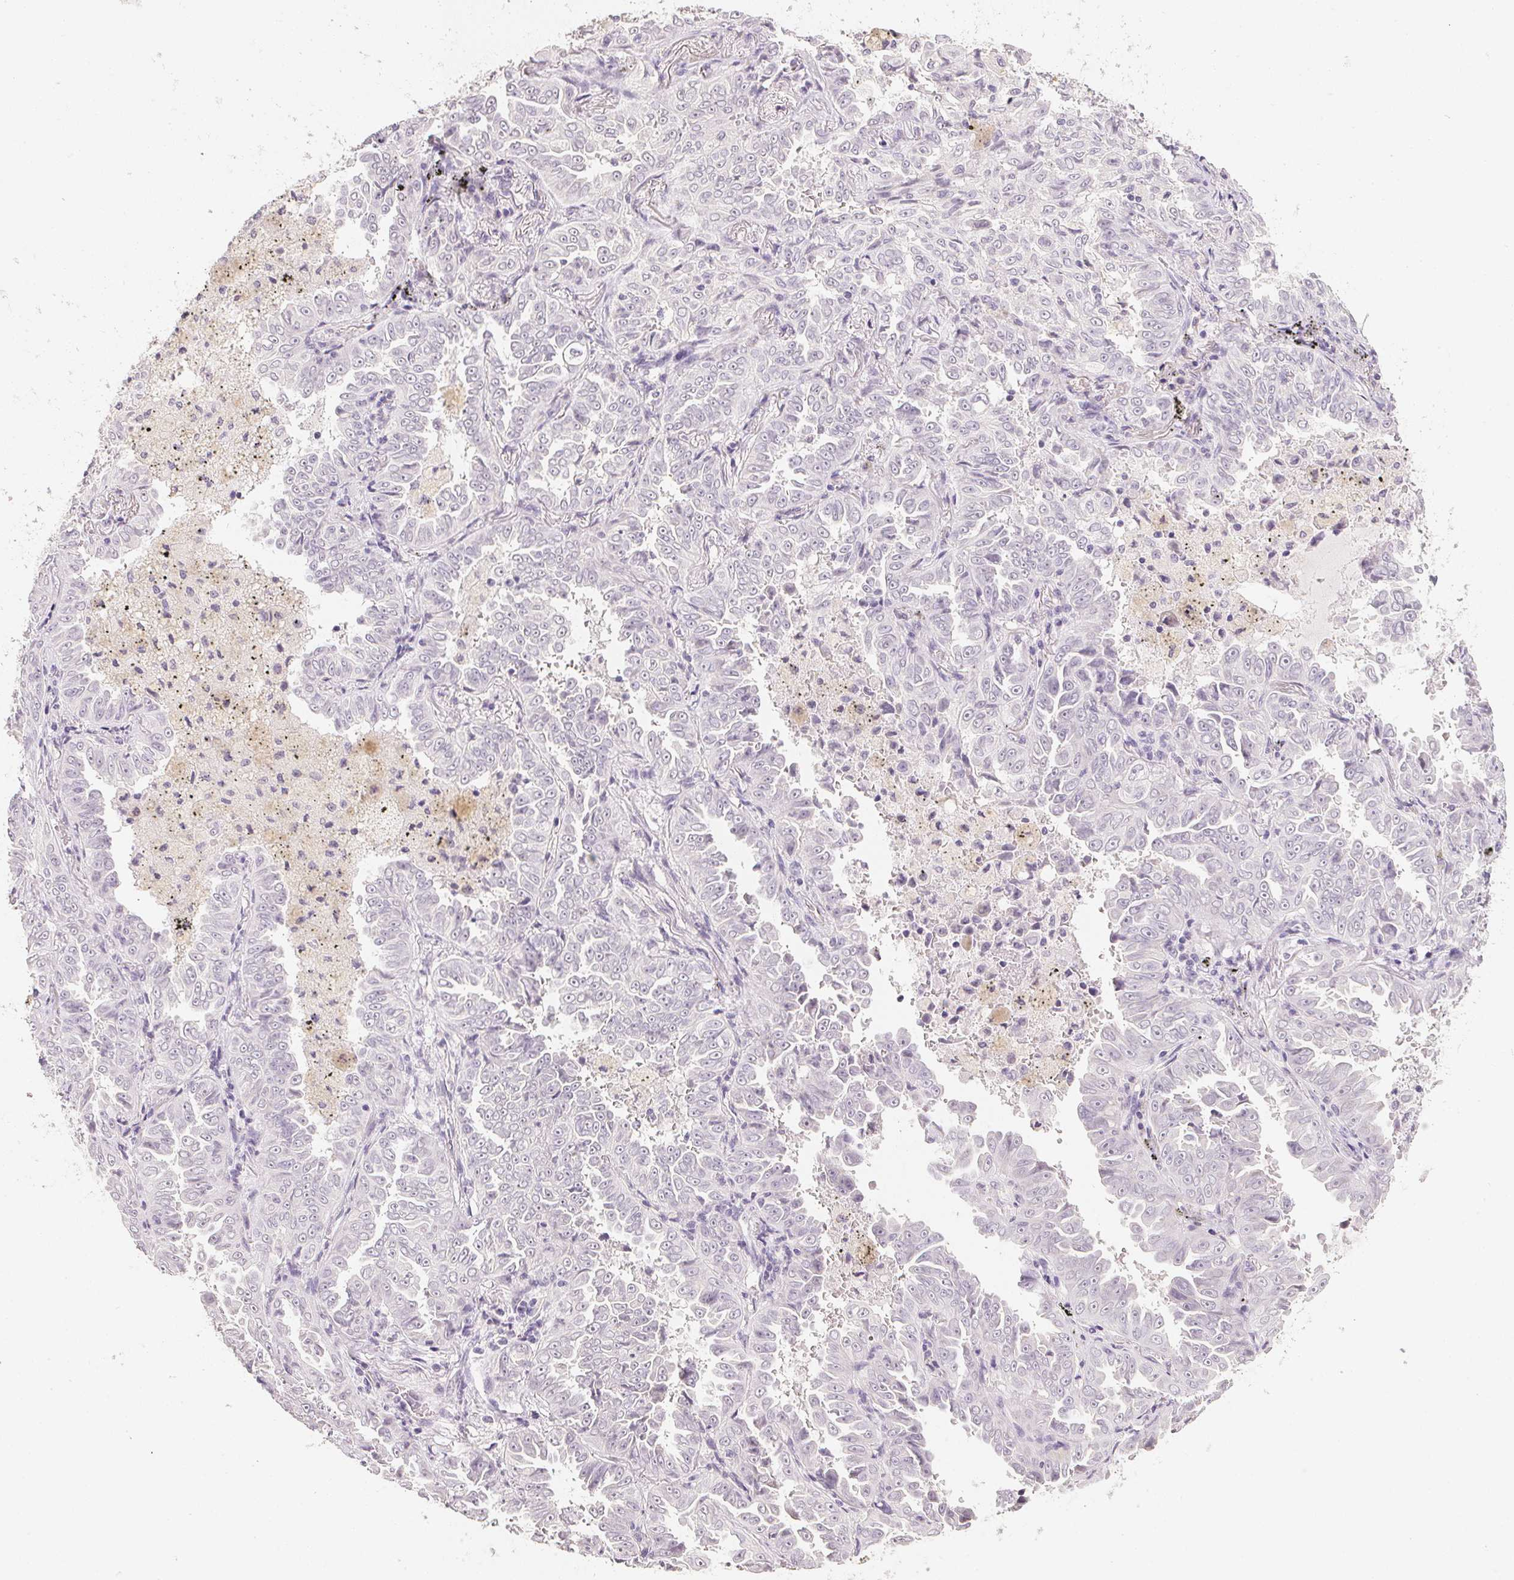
{"staining": {"intensity": "negative", "quantity": "none", "location": "none"}, "tissue": "lung cancer", "cell_type": "Tumor cells", "image_type": "cancer", "snomed": [{"axis": "morphology", "description": "Adenocarcinoma, NOS"}, {"axis": "topography", "description": "Lung"}], "caption": "Histopathology image shows no significant protein staining in tumor cells of adenocarcinoma (lung). (Stains: DAB immunohistochemistry with hematoxylin counter stain, Microscopy: brightfield microscopy at high magnification).", "gene": "PPY", "patient": {"sex": "female", "age": 52}}